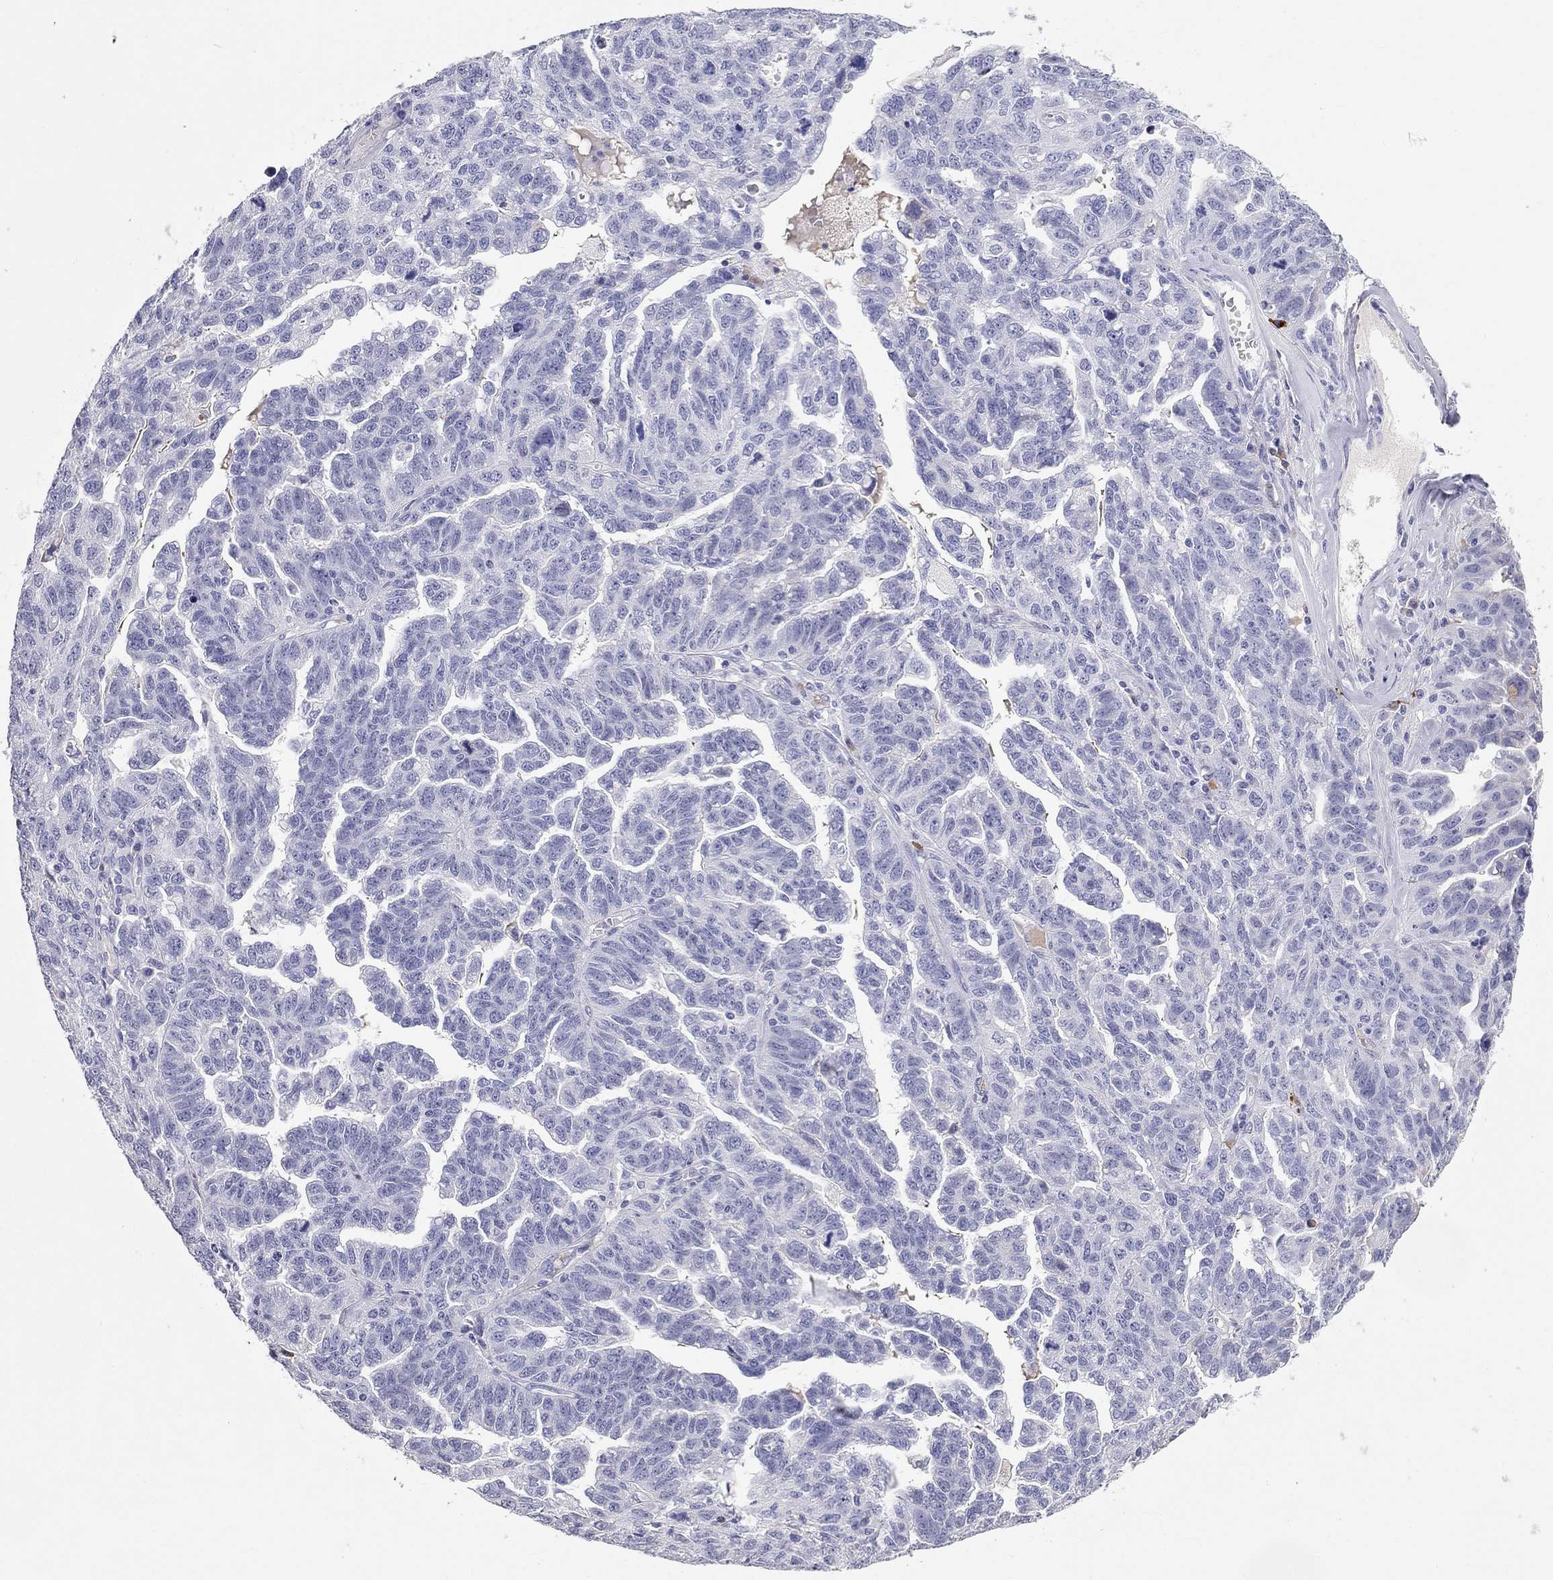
{"staining": {"intensity": "negative", "quantity": "none", "location": "none"}, "tissue": "ovarian cancer", "cell_type": "Tumor cells", "image_type": "cancer", "snomed": [{"axis": "morphology", "description": "Cystadenocarcinoma, serous, NOS"}, {"axis": "topography", "description": "Ovary"}], "caption": "Immunohistochemical staining of human ovarian cancer demonstrates no significant staining in tumor cells. (Stains: DAB IHC with hematoxylin counter stain, Microscopy: brightfield microscopy at high magnification).", "gene": "PHOX2B", "patient": {"sex": "female", "age": 71}}